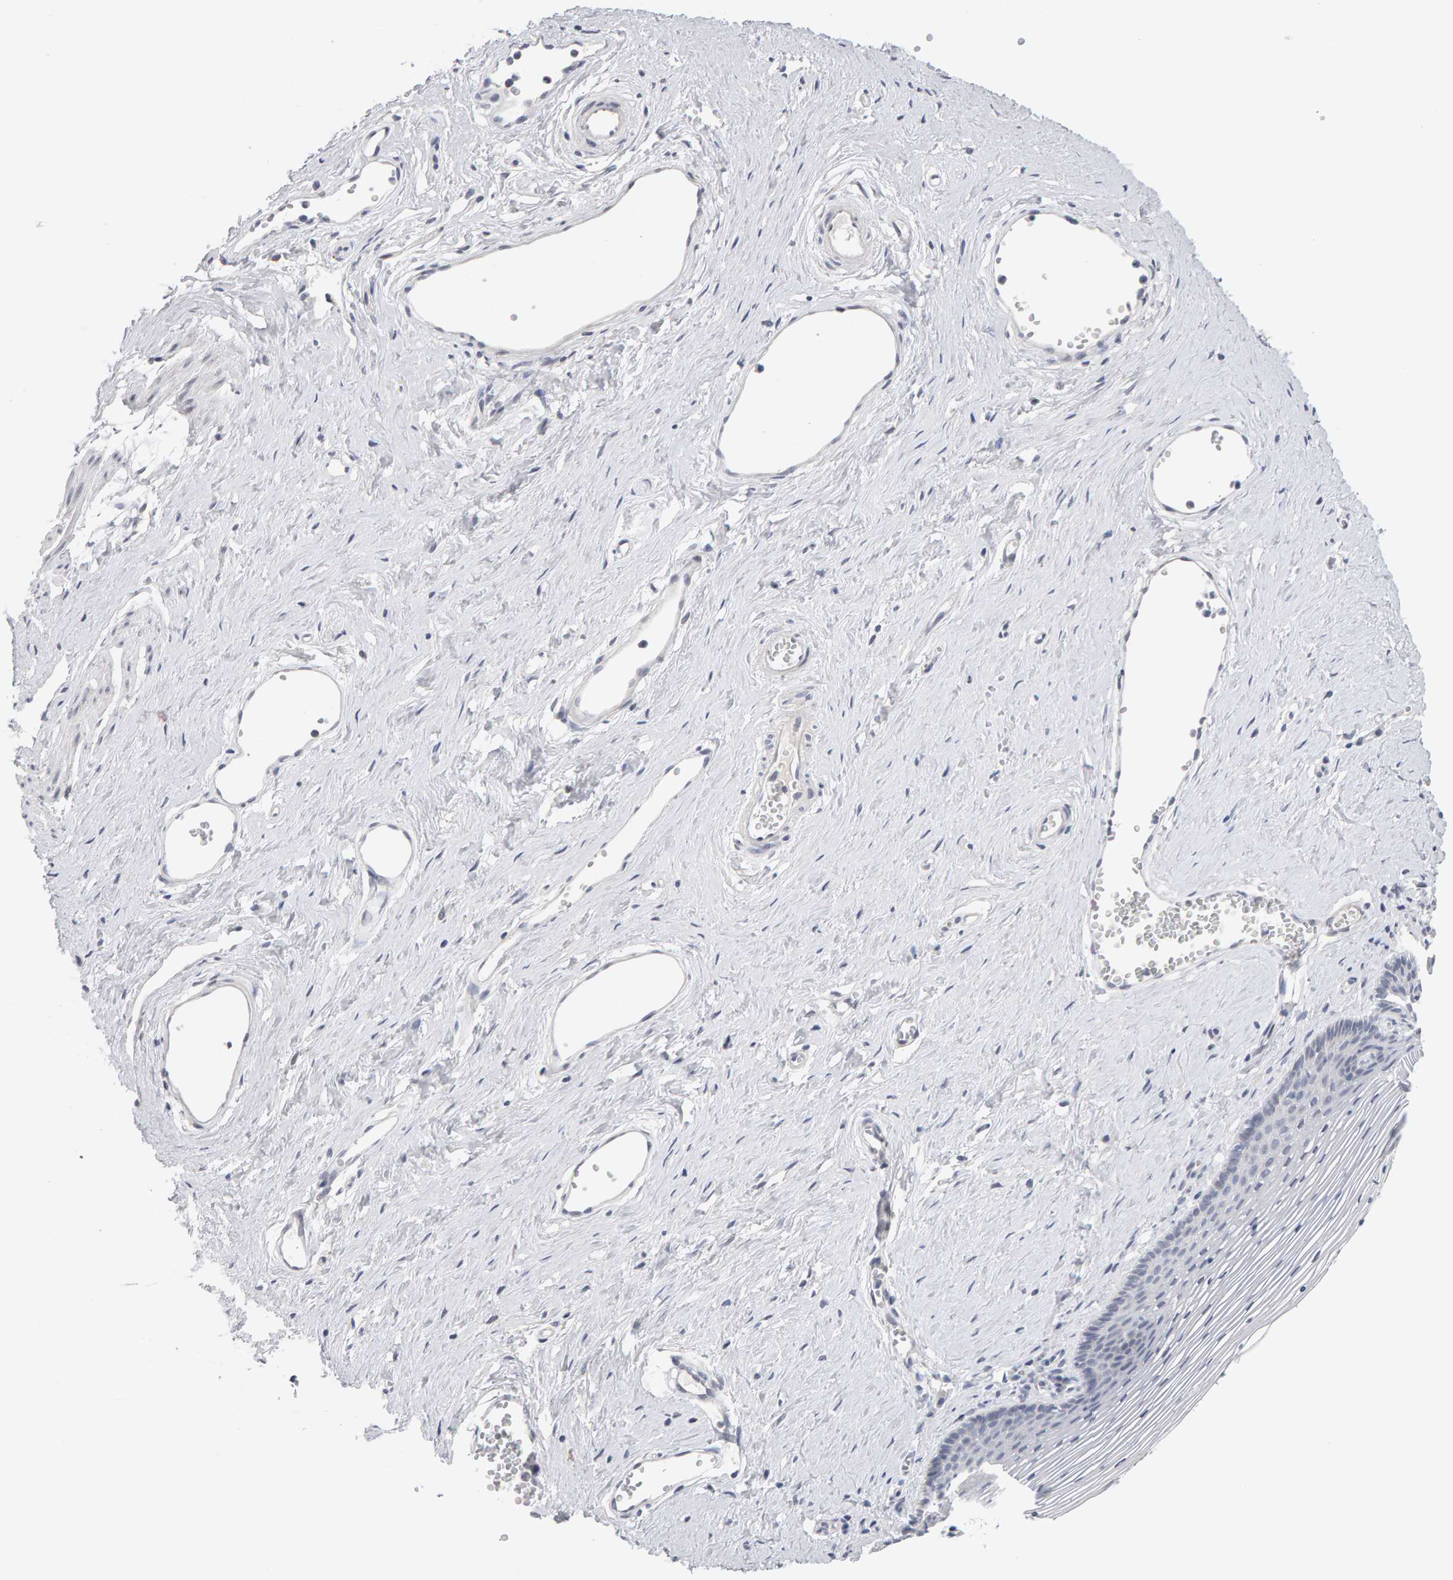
{"staining": {"intensity": "negative", "quantity": "none", "location": "none"}, "tissue": "vagina", "cell_type": "Squamous epithelial cells", "image_type": "normal", "snomed": [{"axis": "morphology", "description": "Normal tissue, NOS"}, {"axis": "topography", "description": "Vagina"}], "caption": "High power microscopy micrograph of an immunohistochemistry (IHC) image of benign vagina, revealing no significant positivity in squamous epithelial cells. The staining is performed using DAB (3,3'-diaminobenzidine) brown chromogen with nuclei counter-stained in using hematoxylin.", "gene": "HNF4A", "patient": {"sex": "female", "age": 32}}